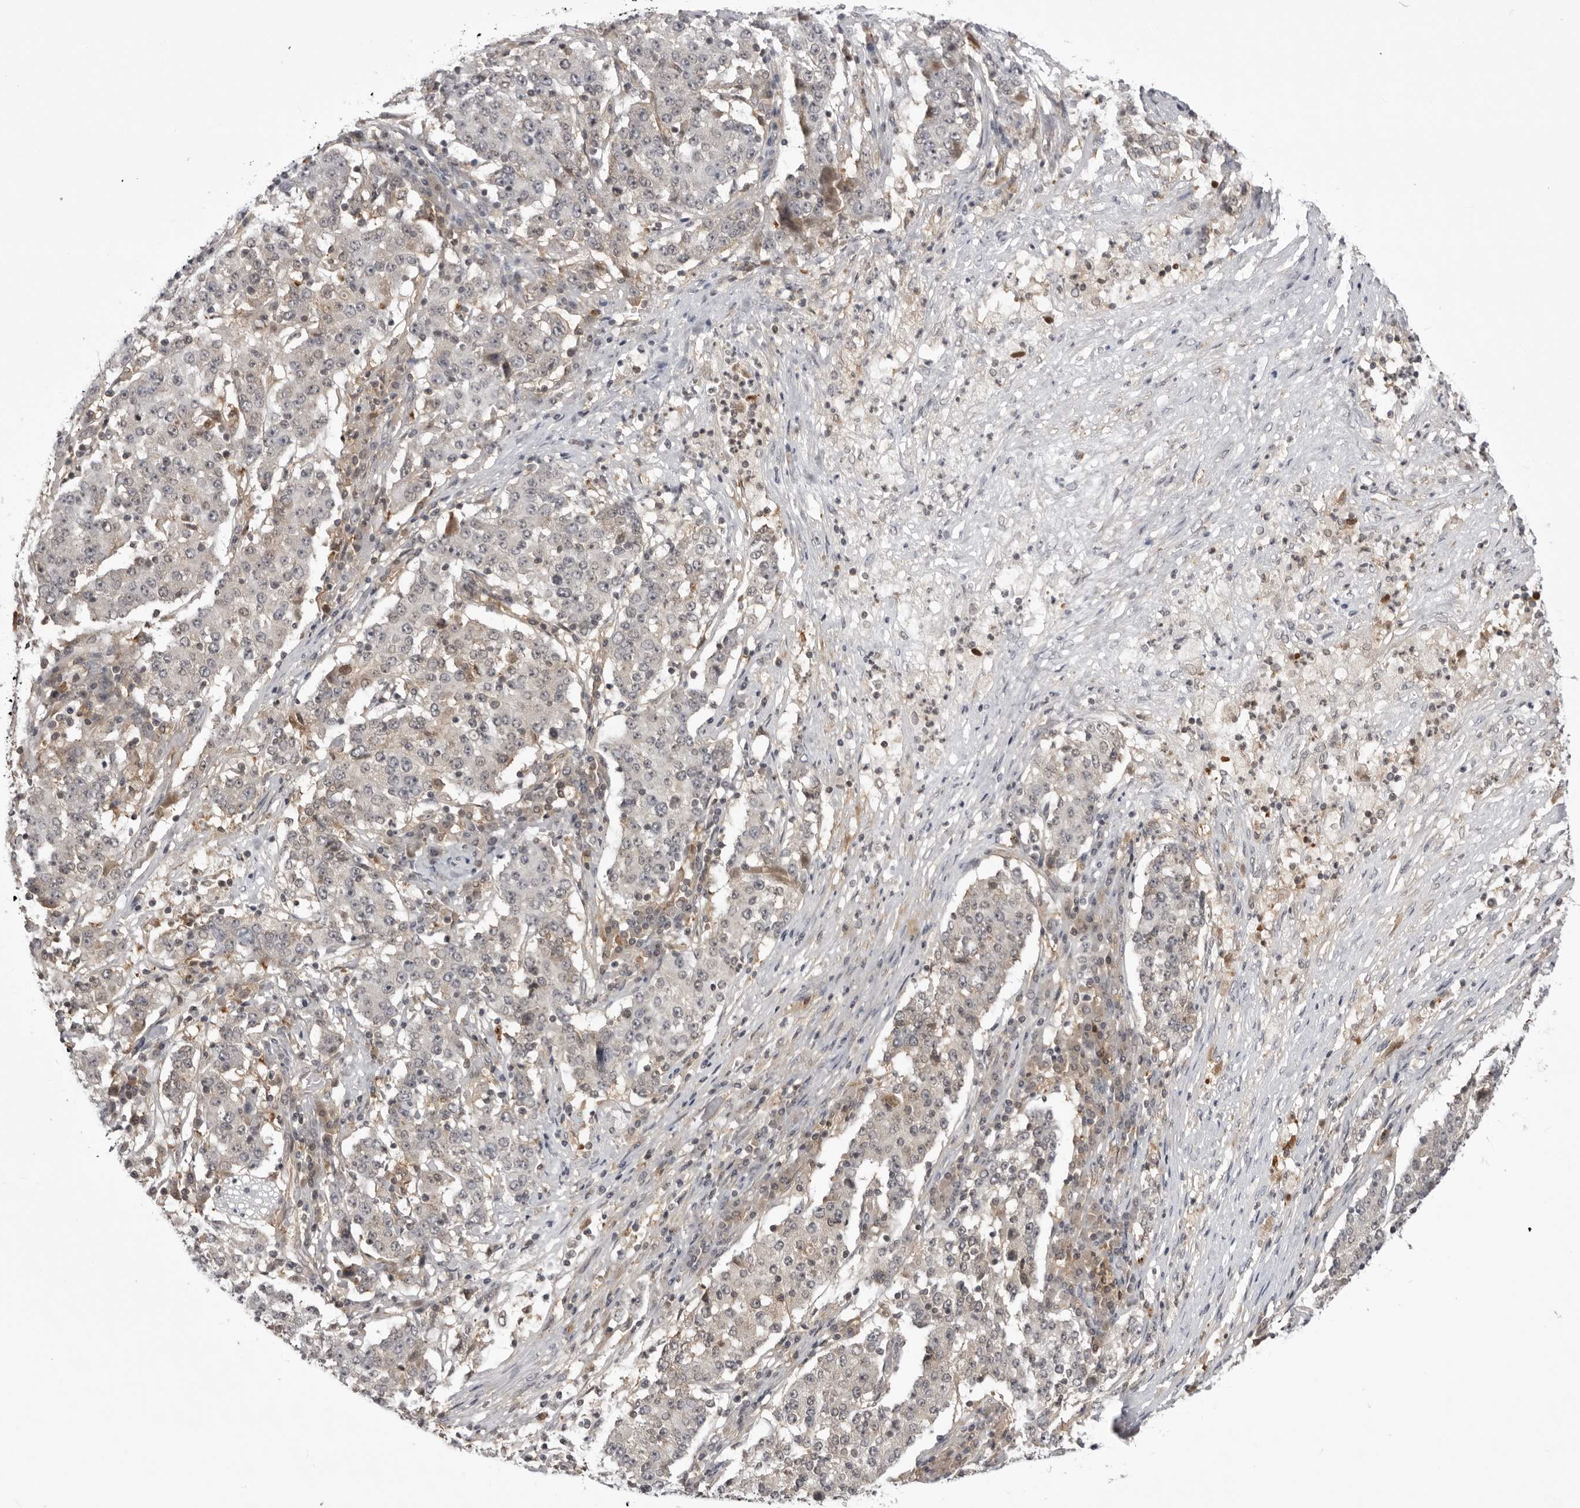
{"staining": {"intensity": "negative", "quantity": "none", "location": "none"}, "tissue": "stomach cancer", "cell_type": "Tumor cells", "image_type": "cancer", "snomed": [{"axis": "morphology", "description": "Adenocarcinoma, NOS"}, {"axis": "topography", "description": "Stomach"}], "caption": "There is no significant staining in tumor cells of adenocarcinoma (stomach).", "gene": "USP43", "patient": {"sex": "male", "age": 59}}